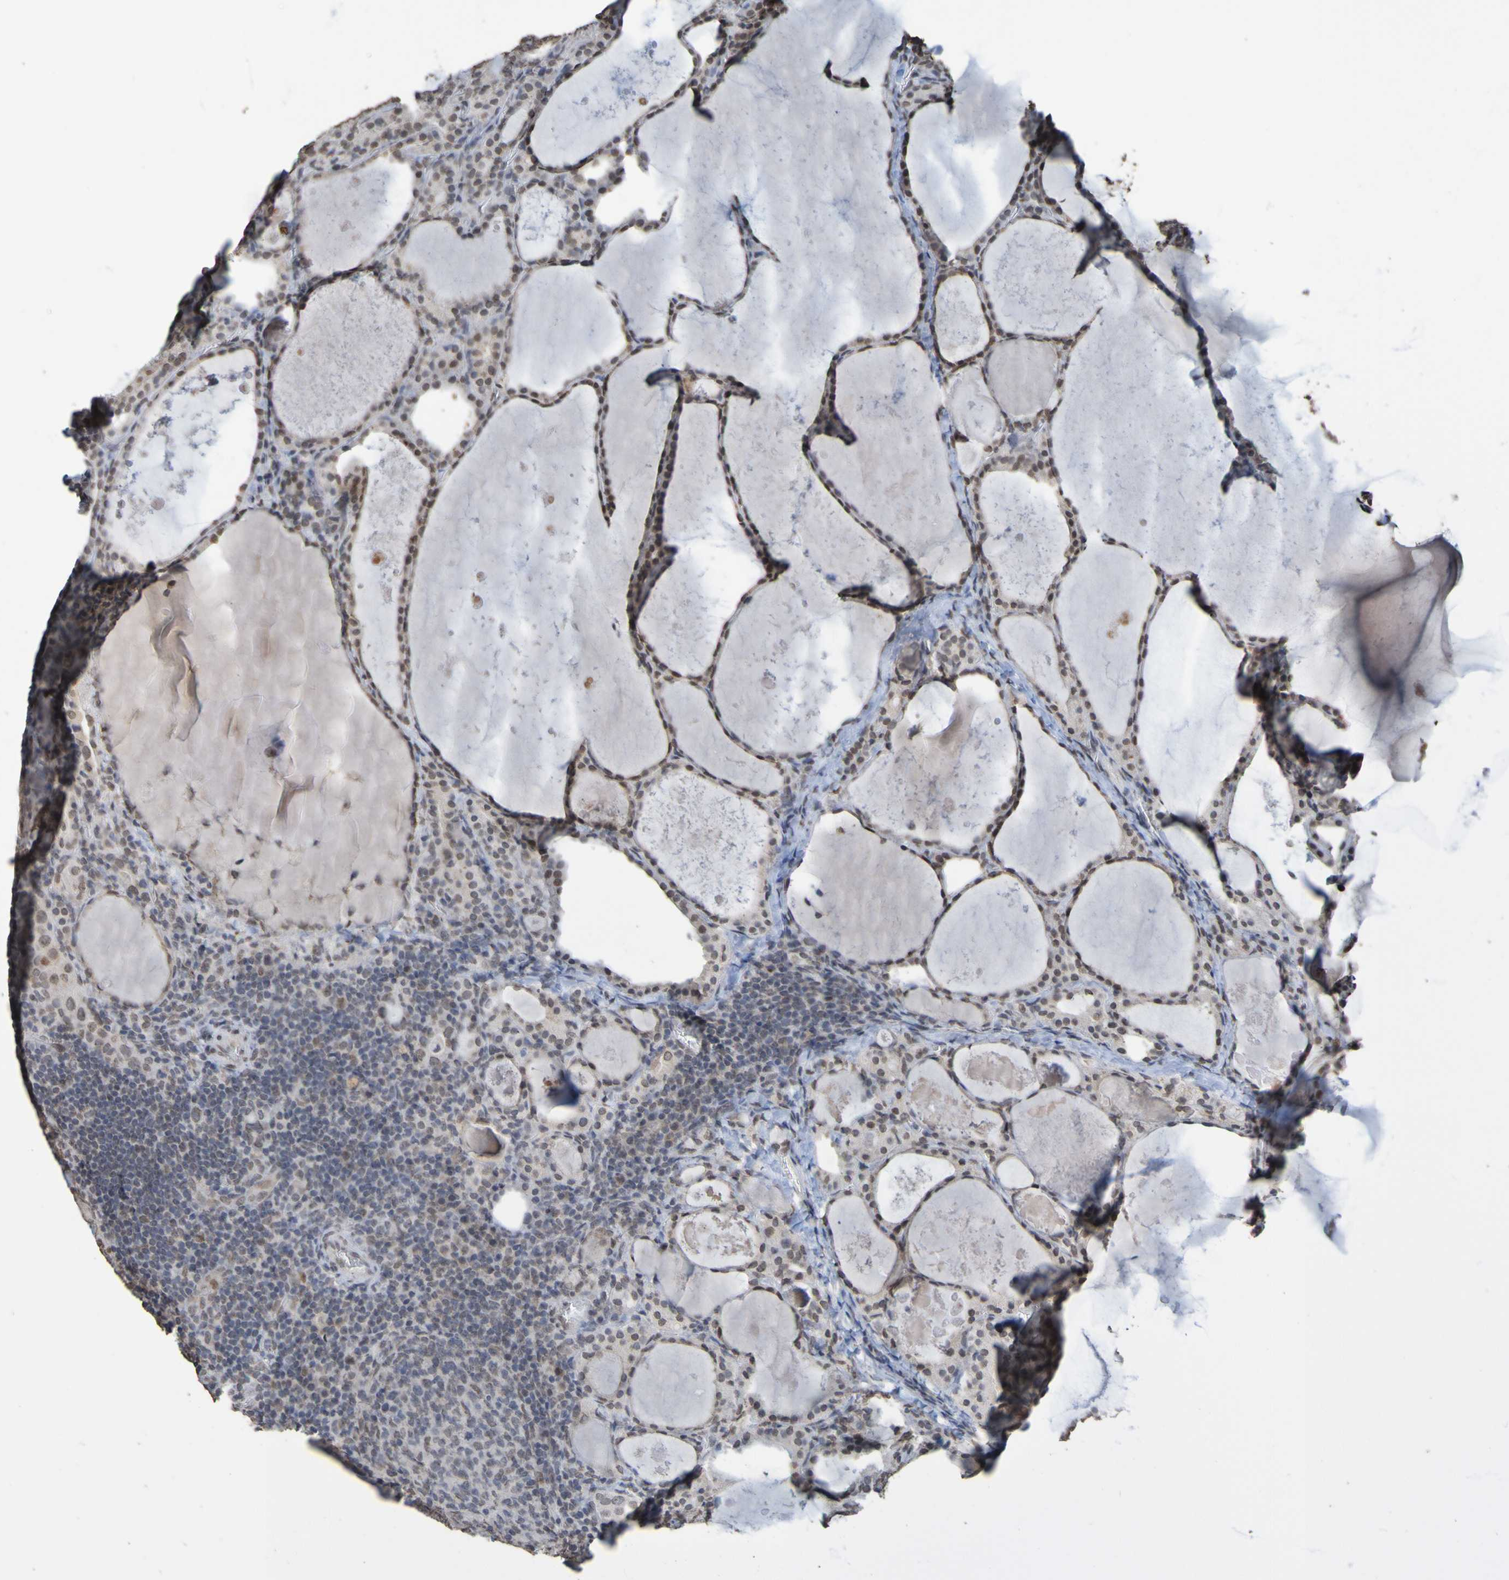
{"staining": {"intensity": "weak", "quantity": ">75%", "location": "nuclear"}, "tissue": "thyroid cancer", "cell_type": "Tumor cells", "image_type": "cancer", "snomed": [{"axis": "morphology", "description": "Papillary adenocarcinoma, NOS"}, {"axis": "topography", "description": "Thyroid gland"}], "caption": "Protein expression analysis of human thyroid cancer (papillary adenocarcinoma) reveals weak nuclear staining in about >75% of tumor cells. The staining was performed using DAB to visualize the protein expression in brown, while the nuclei were stained in blue with hematoxylin (Magnification: 20x).", "gene": "ALKBH2", "patient": {"sex": "female", "age": 42}}